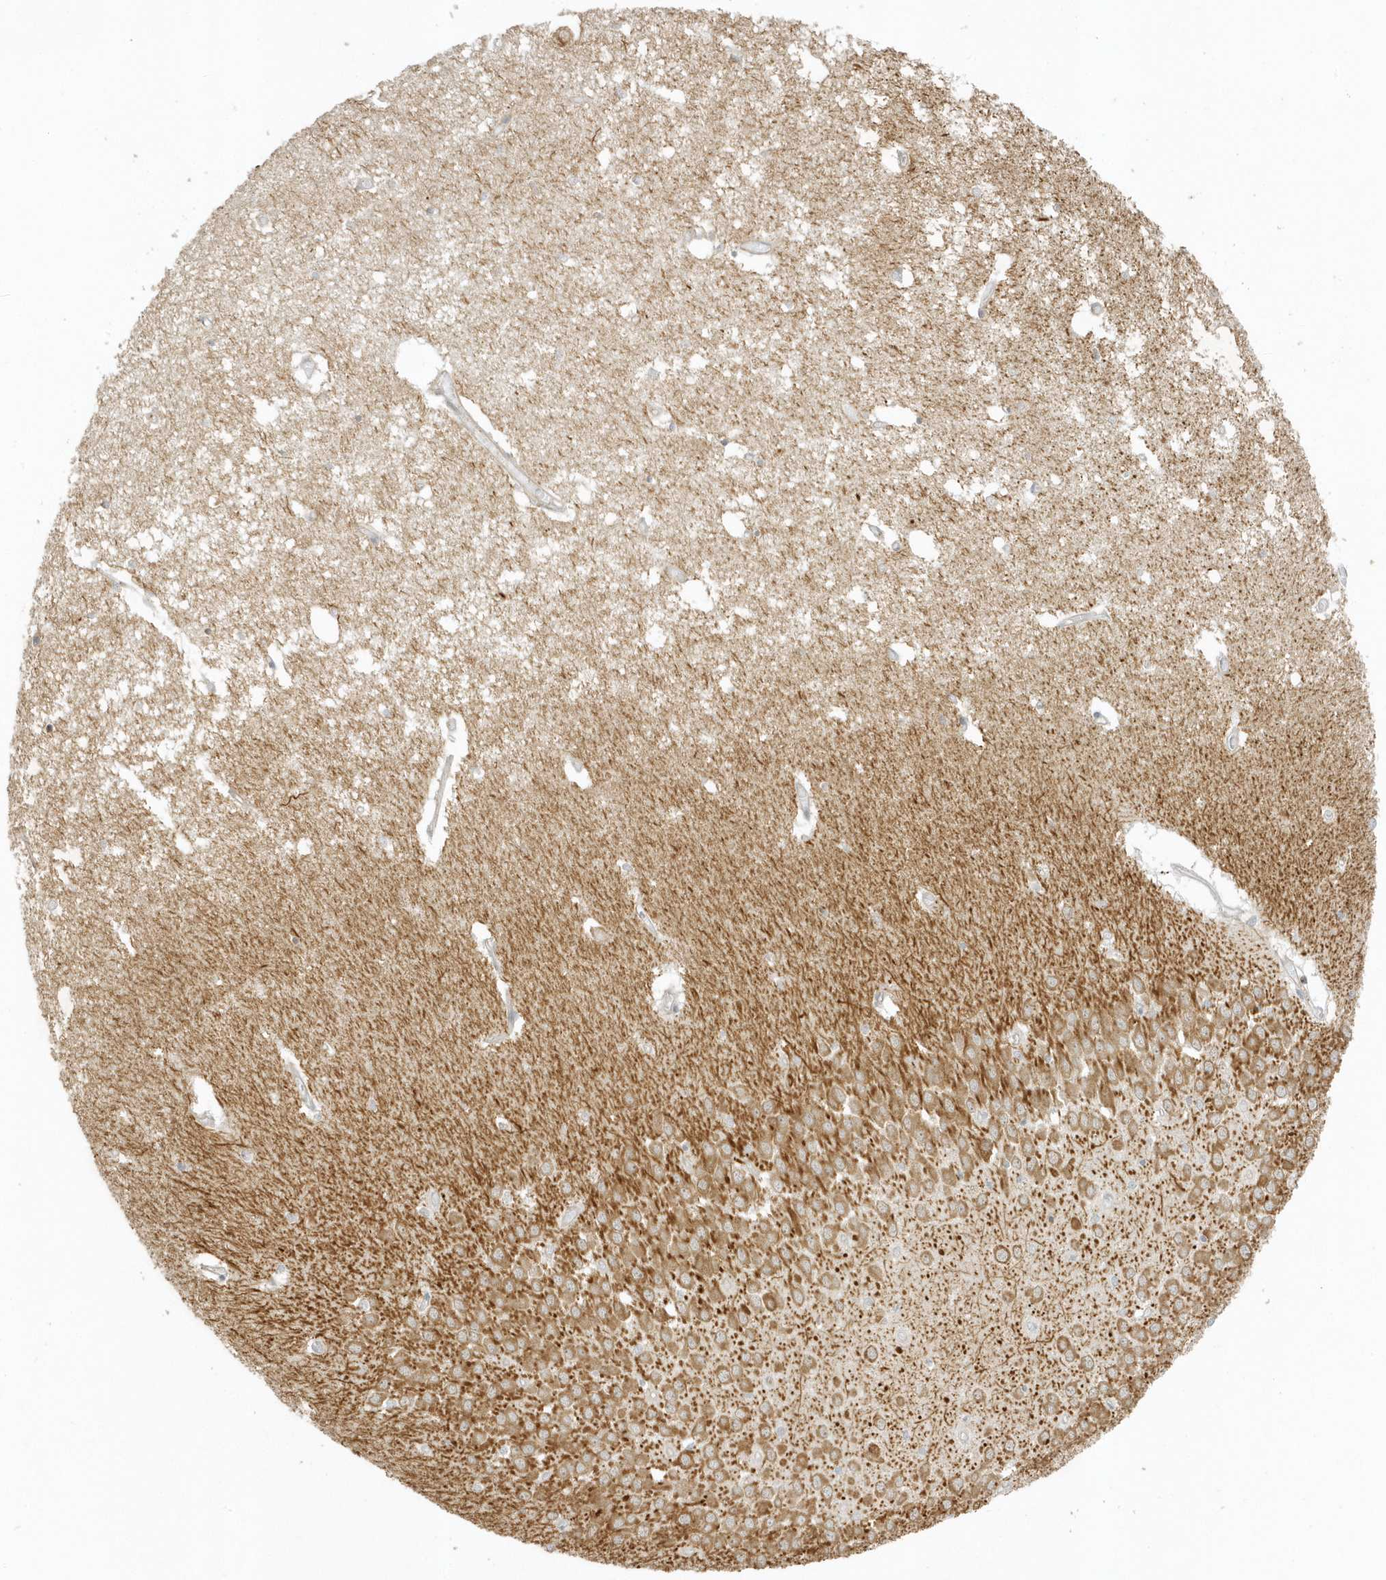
{"staining": {"intensity": "weak", "quantity": "<25%", "location": "cytoplasmic/membranous"}, "tissue": "hippocampus", "cell_type": "Glial cells", "image_type": "normal", "snomed": [{"axis": "morphology", "description": "Normal tissue, NOS"}, {"axis": "topography", "description": "Hippocampus"}], "caption": "An immunohistochemistry histopathology image of normal hippocampus is shown. There is no staining in glial cells of hippocampus. (Brightfield microscopy of DAB immunohistochemistry at high magnification).", "gene": "ZBTB8A", "patient": {"sex": "male", "age": 70}}